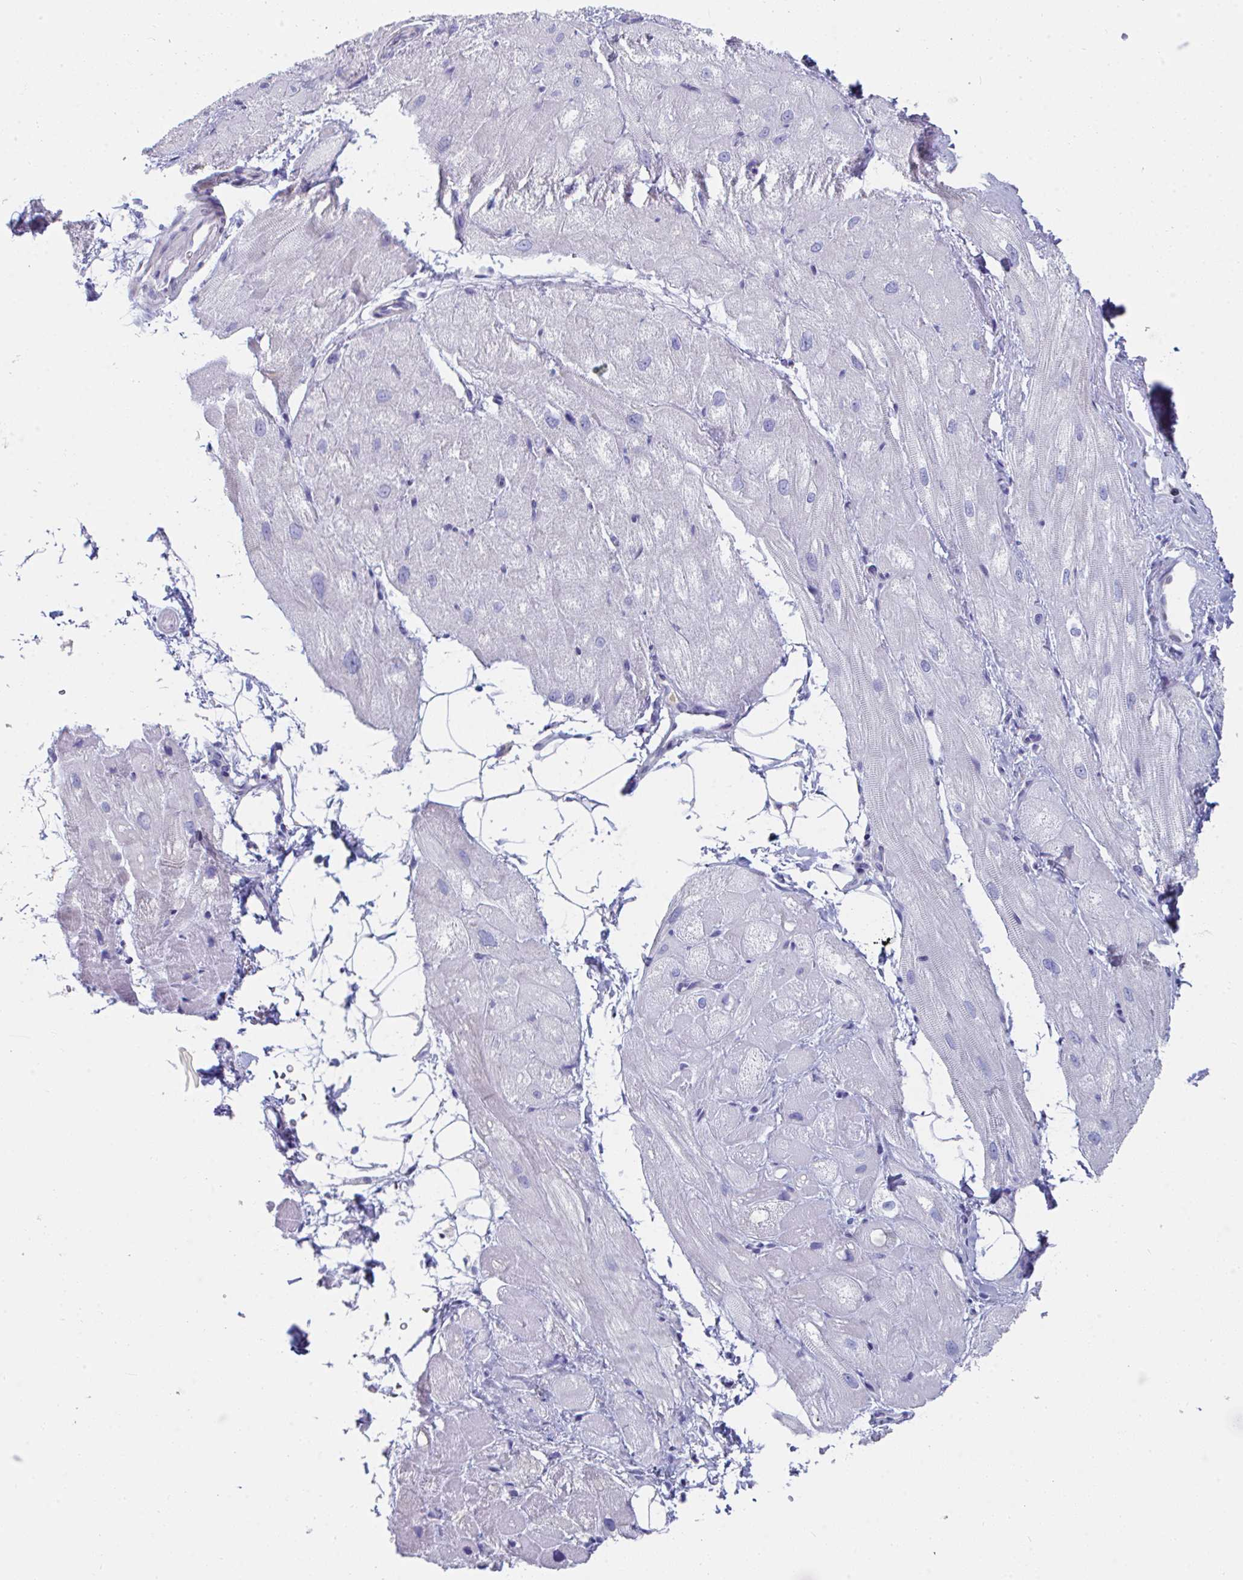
{"staining": {"intensity": "negative", "quantity": "none", "location": "none"}, "tissue": "heart muscle", "cell_type": "Cardiomyocytes", "image_type": "normal", "snomed": [{"axis": "morphology", "description": "Normal tissue, NOS"}, {"axis": "topography", "description": "Heart"}], "caption": "Immunohistochemistry histopathology image of unremarkable heart muscle: heart muscle stained with DAB (3,3'-diaminobenzidine) reveals no significant protein positivity in cardiomyocytes.", "gene": "MGAM2", "patient": {"sex": "male", "age": 62}}